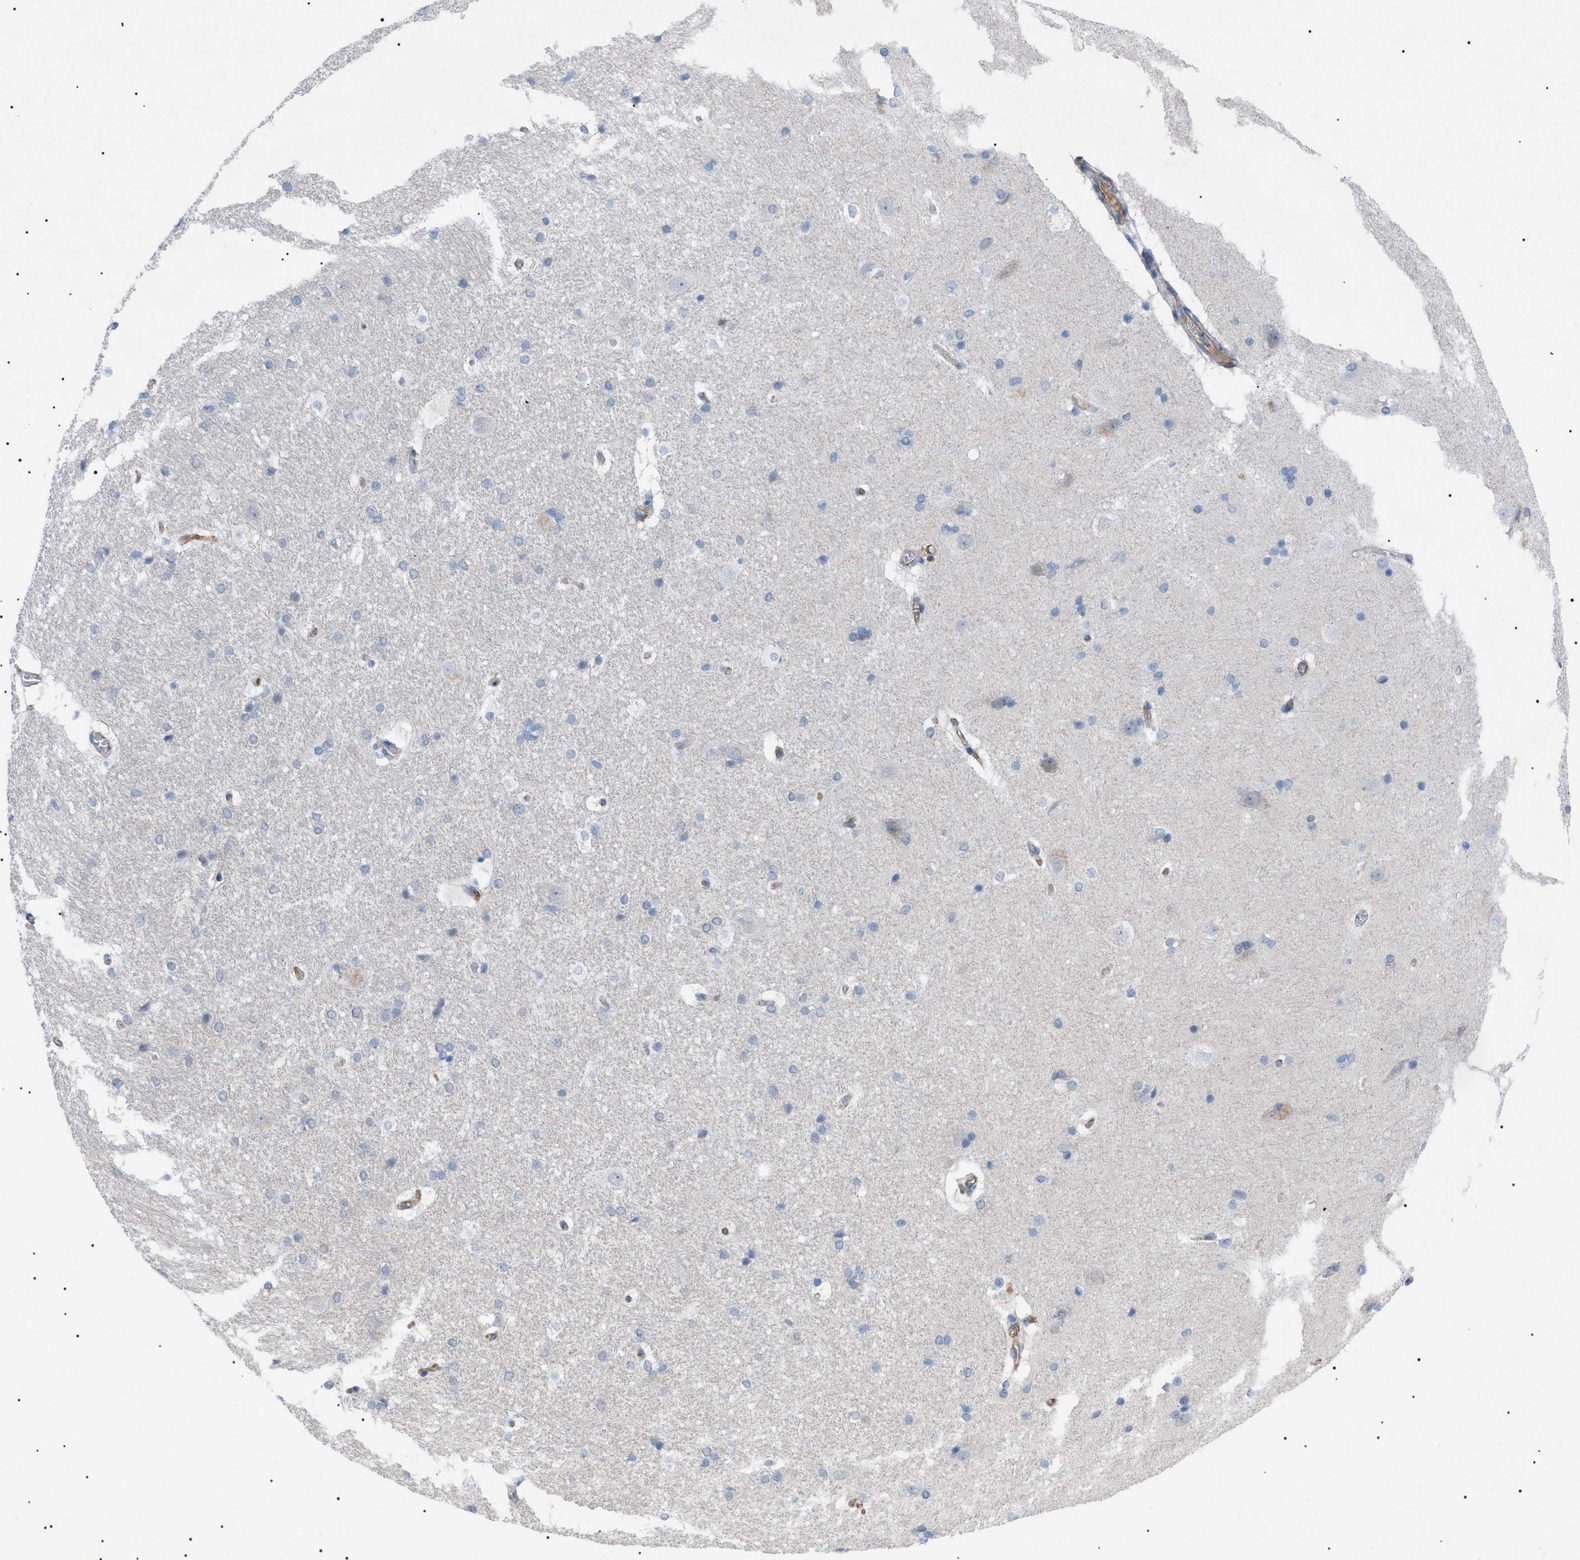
{"staining": {"intensity": "negative", "quantity": "none", "location": "none"}, "tissue": "hippocampus", "cell_type": "Glial cells", "image_type": "normal", "snomed": [{"axis": "morphology", "description": "Normal tissue, NOS"}, {"axis": "topography", "description": "Hippocampus"}], "caption": "This is a photomicrograph of IHC staining of normal hippocampus, which shows no positivity in glial cells. (DAB immunohistochemistry (IHC) visualized using brightfield microscopy, high magnification).", "gene": "ADAMTS1", "patient": {"sex": "female", "age": 19}}